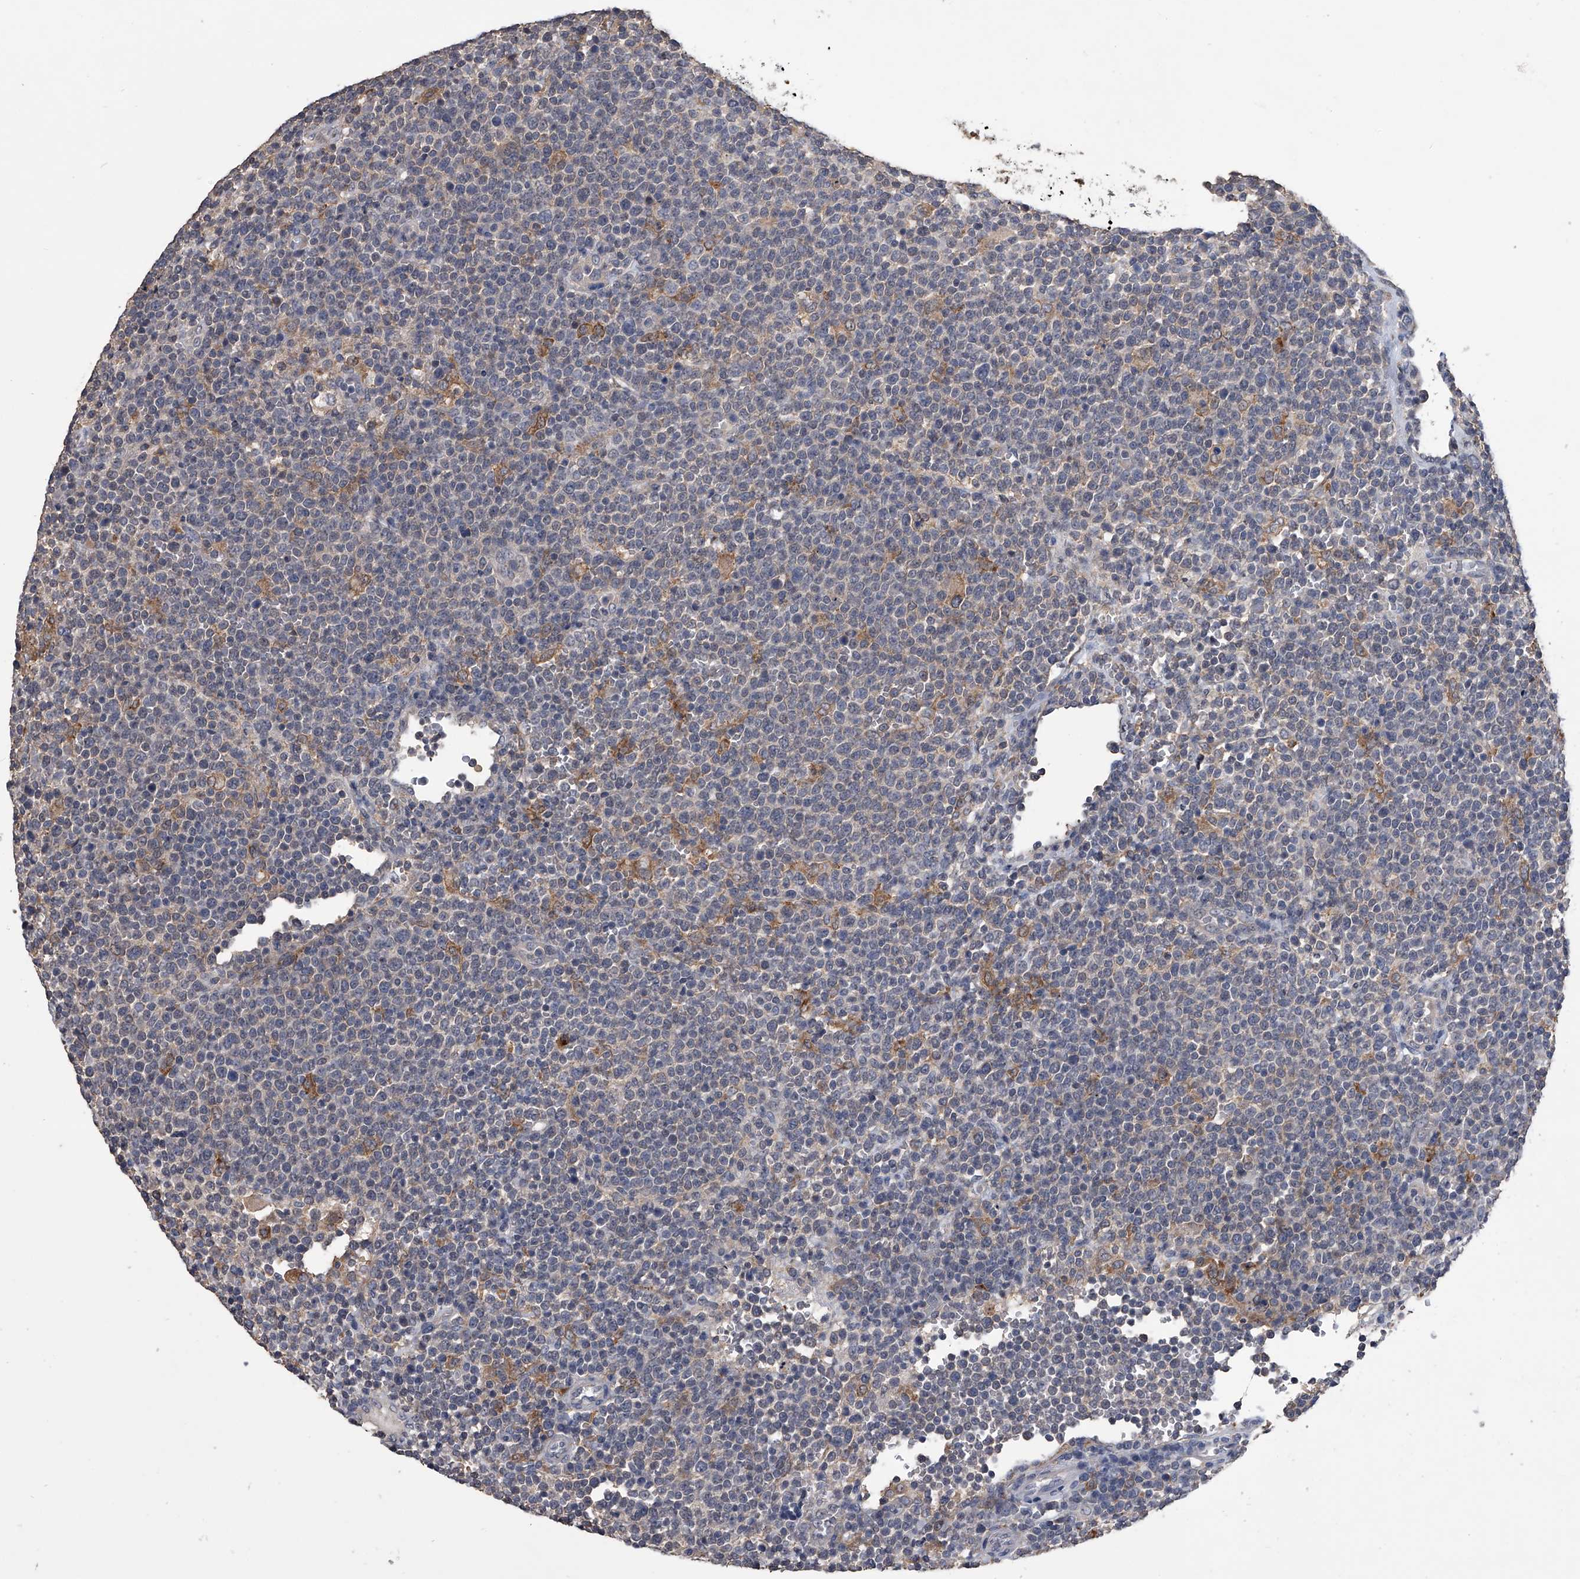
{"staining": {"intensity": "negative", "quantity": "none", "location": "none"}, "tissue": "lymphoma", "cell_type": "Tumor cells", "image_type": "cancer", "snomed": [{"axis": "morphology", "description": "Malignant lymphoma, non-Hodgkin's type, High grade"}, {"axis": "topography", "description": "Lymph node"}], "caption": "Immunohistochemical staining of human high-grade malignant lymphoma, non-Hodgkin's type displays no significant expression in tumor cells.", "gene": "MAP4K3", "patient": {"sex": "male", "age": 61}}